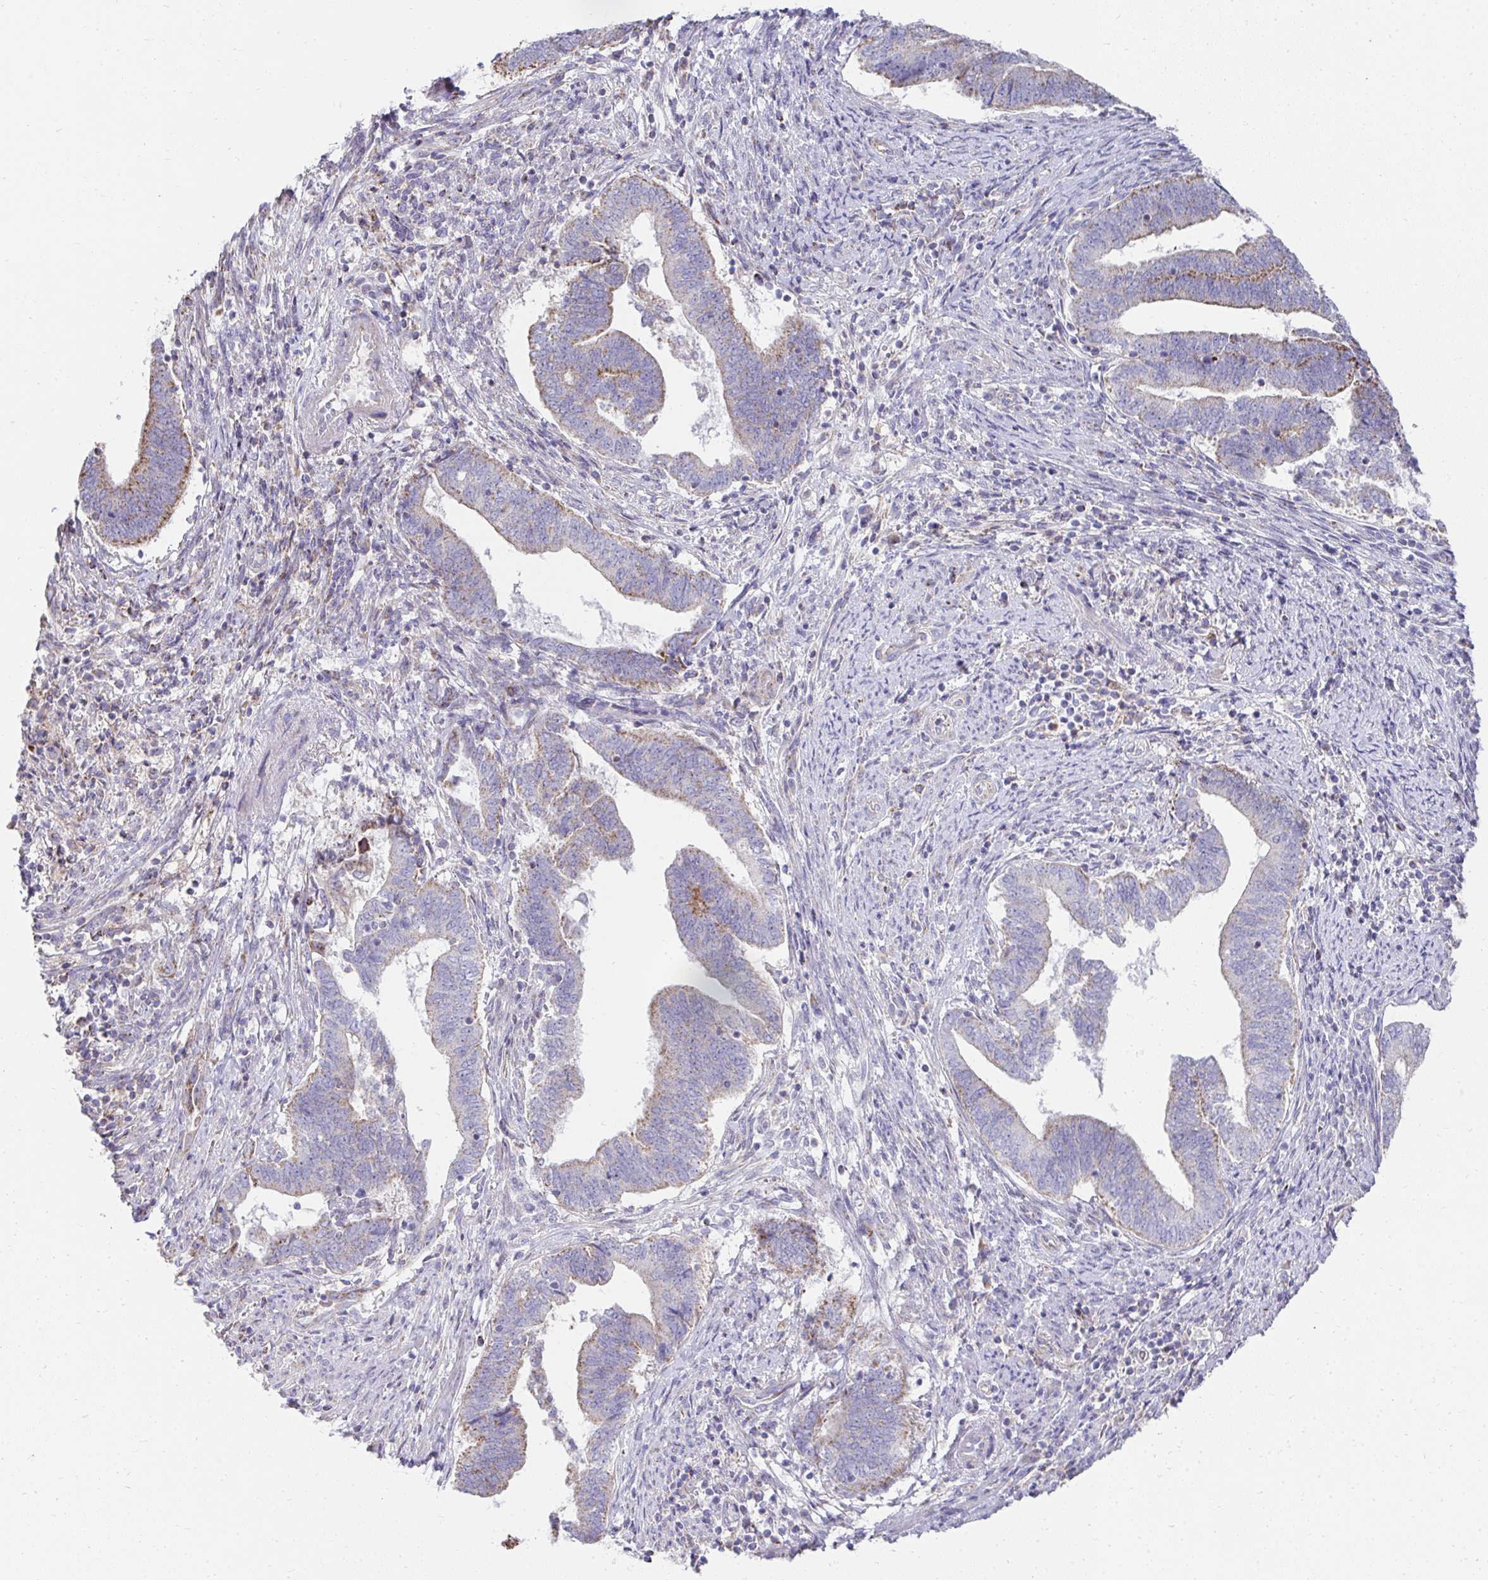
{"staining": {"intensity": "moderate", "quantity": "<25%", "location": "cytoplasmic/membranous"}, "tissue": "endometrial cancer", "cell_type": "Tumor cells", "image_type": "cancer", "snomed": [{"axis": "morphology", "description": "Adenocarcinoma, NOS"}, {"axis": "topography", "description": "Endometrium"}], "caption": "Tumor cells demonstrate moderate cytoplasmic/membranous positivity in approximately <25% of cells in endometrial cancer. (brown staining indicates protein expression, while blue staining denotes nuclei).", "gene": "PRRG3", "patient": {"sex": "female", "age": 65}}